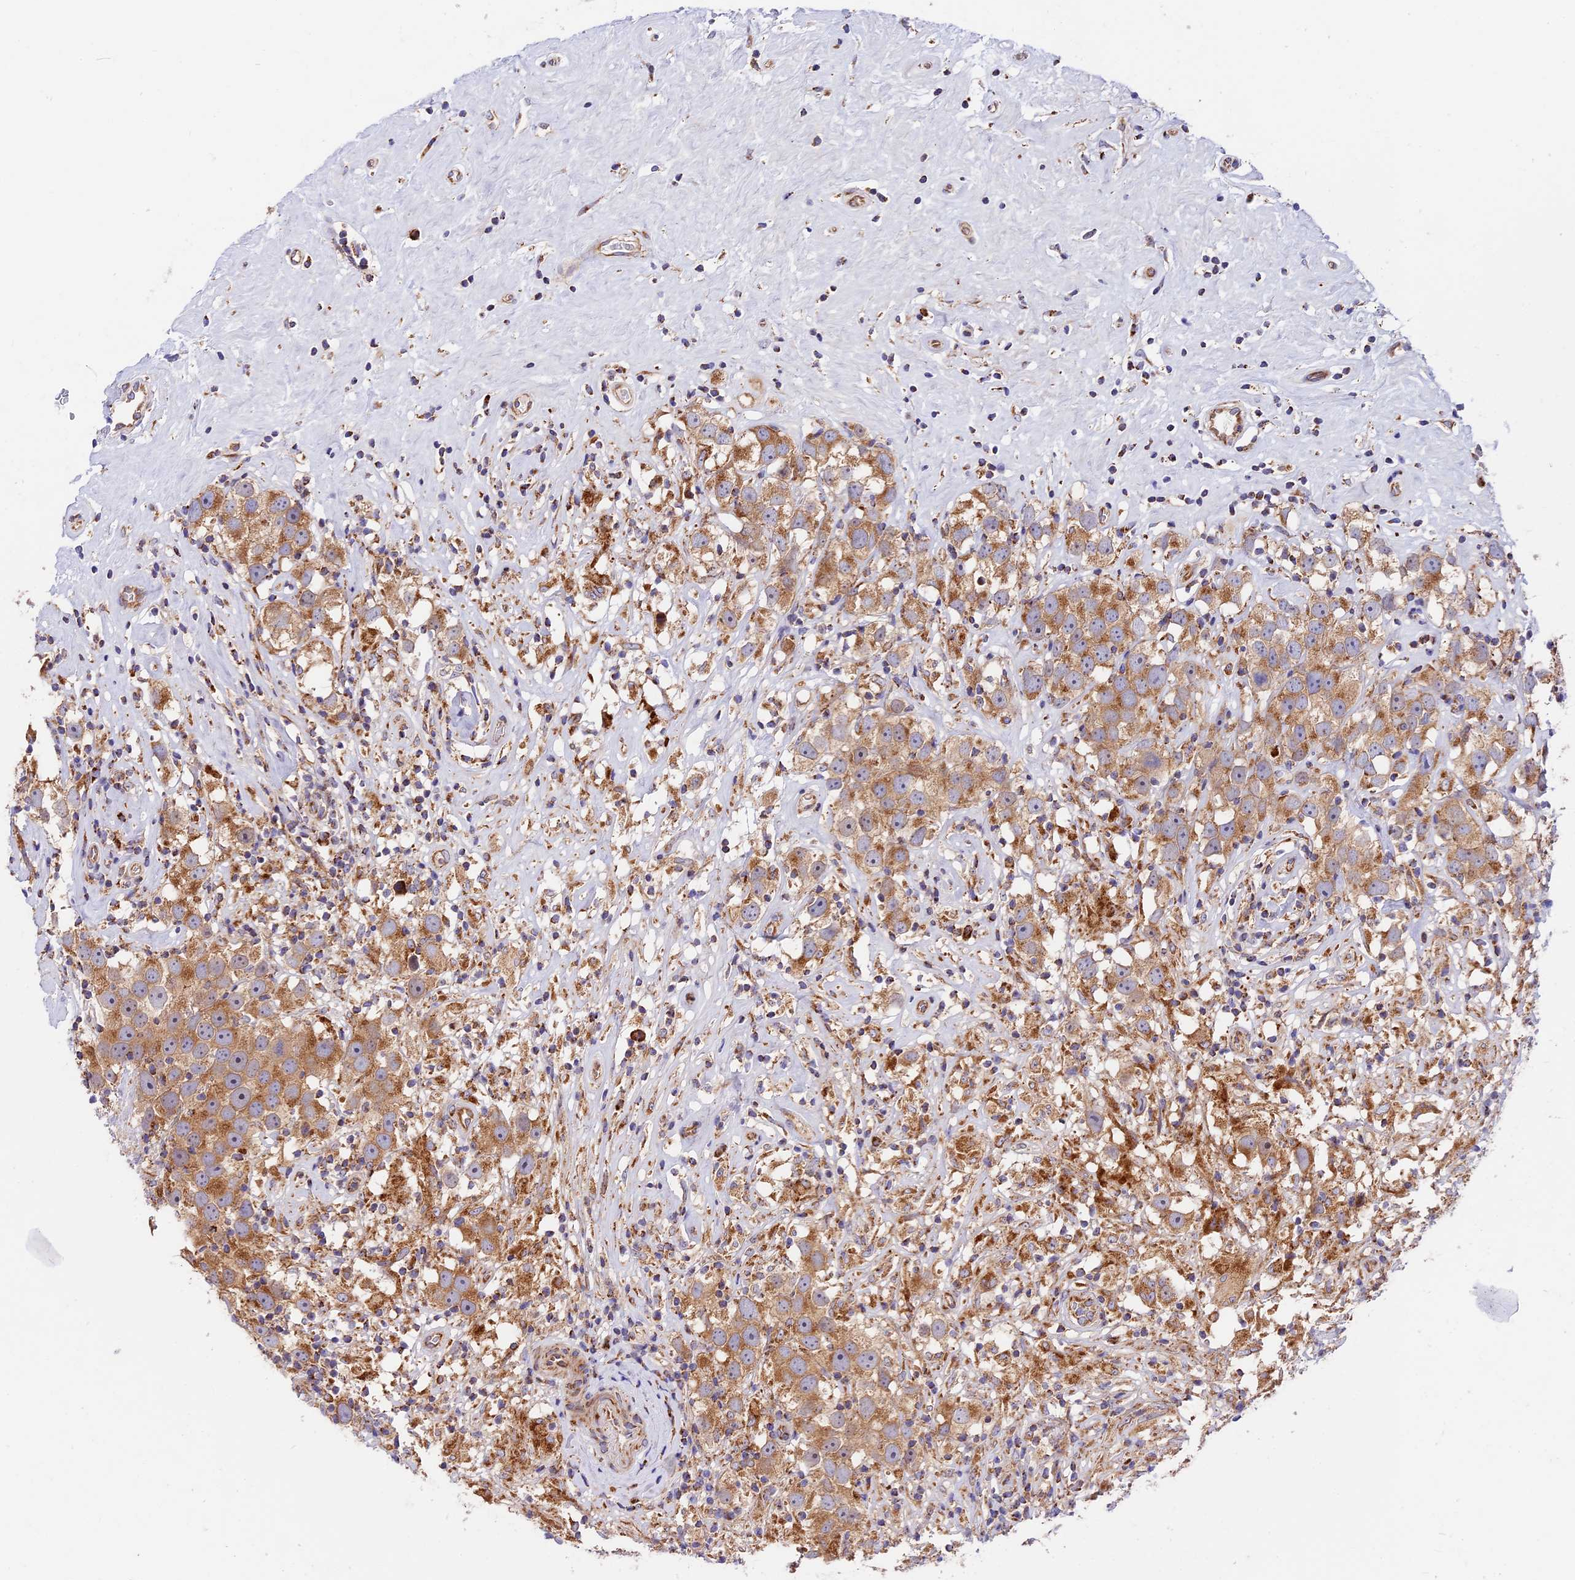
{"staining": {"intensity": "moderate", "quantity": ">75%", "location": "cytoplasmic/membranous"}, "tissue": "testis cancer", "cell_type": "Tumor cells", "image_type": "cancer", "snomed": [{"axis": "morphology", "description": "Seminoma, NOS"}, {"axis": "topography", "description": "Testis"}], "caption": "Immunohistochemical staining of human testis cancer (seminoma) displays moderate cytoplasmic/membranous protein positivity in approximately >75% of tumor cells.", "gene": "MRAS", "patient": {"sex": "male", "age": 49}}